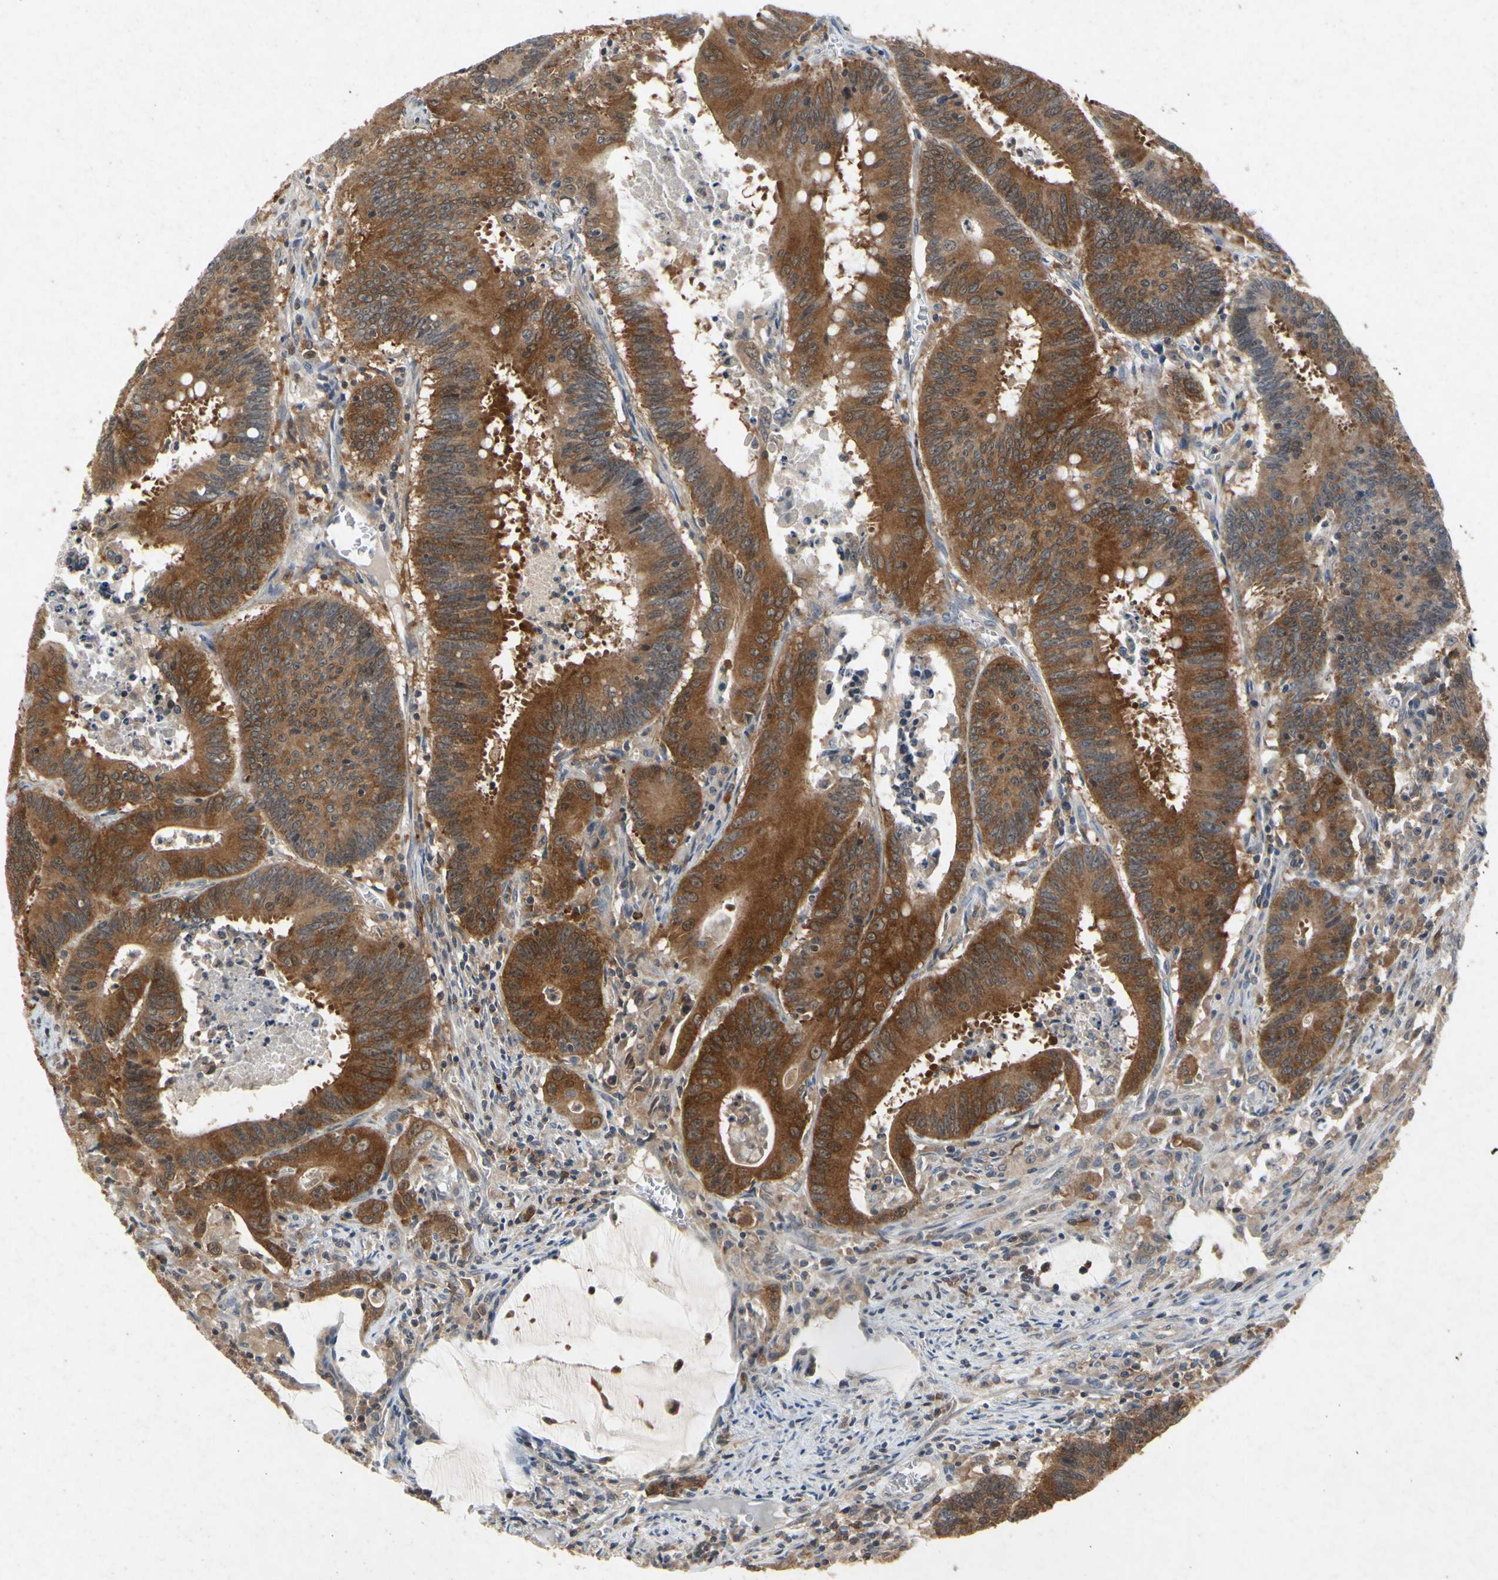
{"staining": {"intensity": "strong", "quantity": ">75%", "location": "cytoplasmic/membranous"}, "tissue": "colorectal cancer", "cell_type": "Tumor cells", "image_type": "cancer", "snomed": [{"axis": "morphology", "description": "Adenocarcinoma, NOS"}, {"axis": "topography", "description": "Colon"}], "caption": "Brown immunohistochemical staining in human adenocarcinoma (colorectal) reveals strong cytoplasmic/membranous staining in about >75% of tumor cells. The protein of interest is shown in brown color, while the nuclei are stained blue.", "gene": "RPS6KA1", "patient": {"sex": "male", "age": 45}}